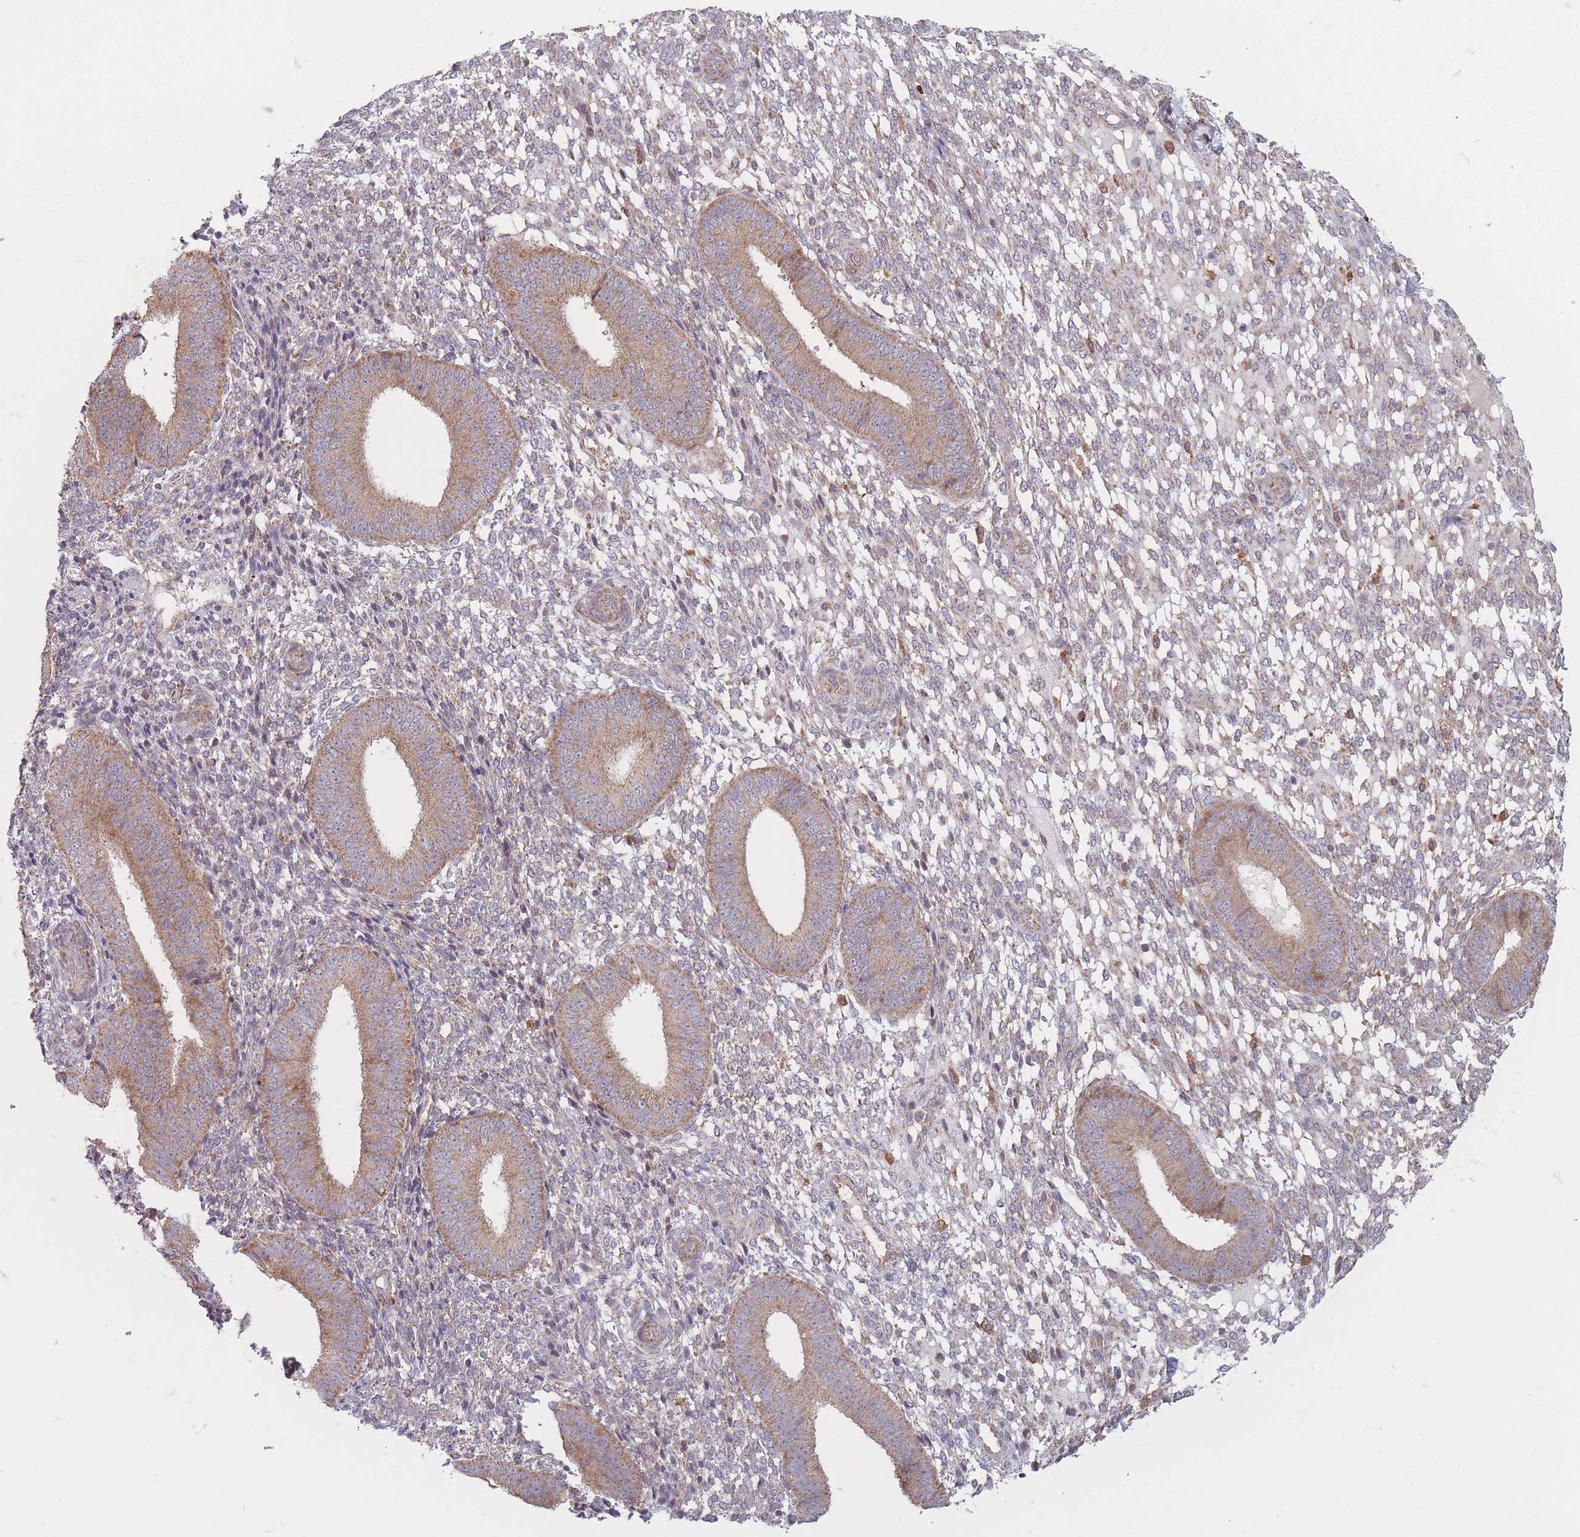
{"staining": {"intensity": "weak", "quantity": "<25%", "location": "cytoplasmic/membranous"}, "tissue": "endometrium", "cell_type": "Cells in endometrial stroma", "image_type": "normal", "snomed": [{"axis": "morphology", "description": "Normal tissue, NOS"}, {"axis": "topography", "description": "Endometrium"}], "caption": "IHC photomicrograph of benign endometrium stained for a protein (brown), which exhibits no staining in cells in endometrial stroma.", "gene": "OR10Q1", "patient": {"sex": "female", "age": 49}}